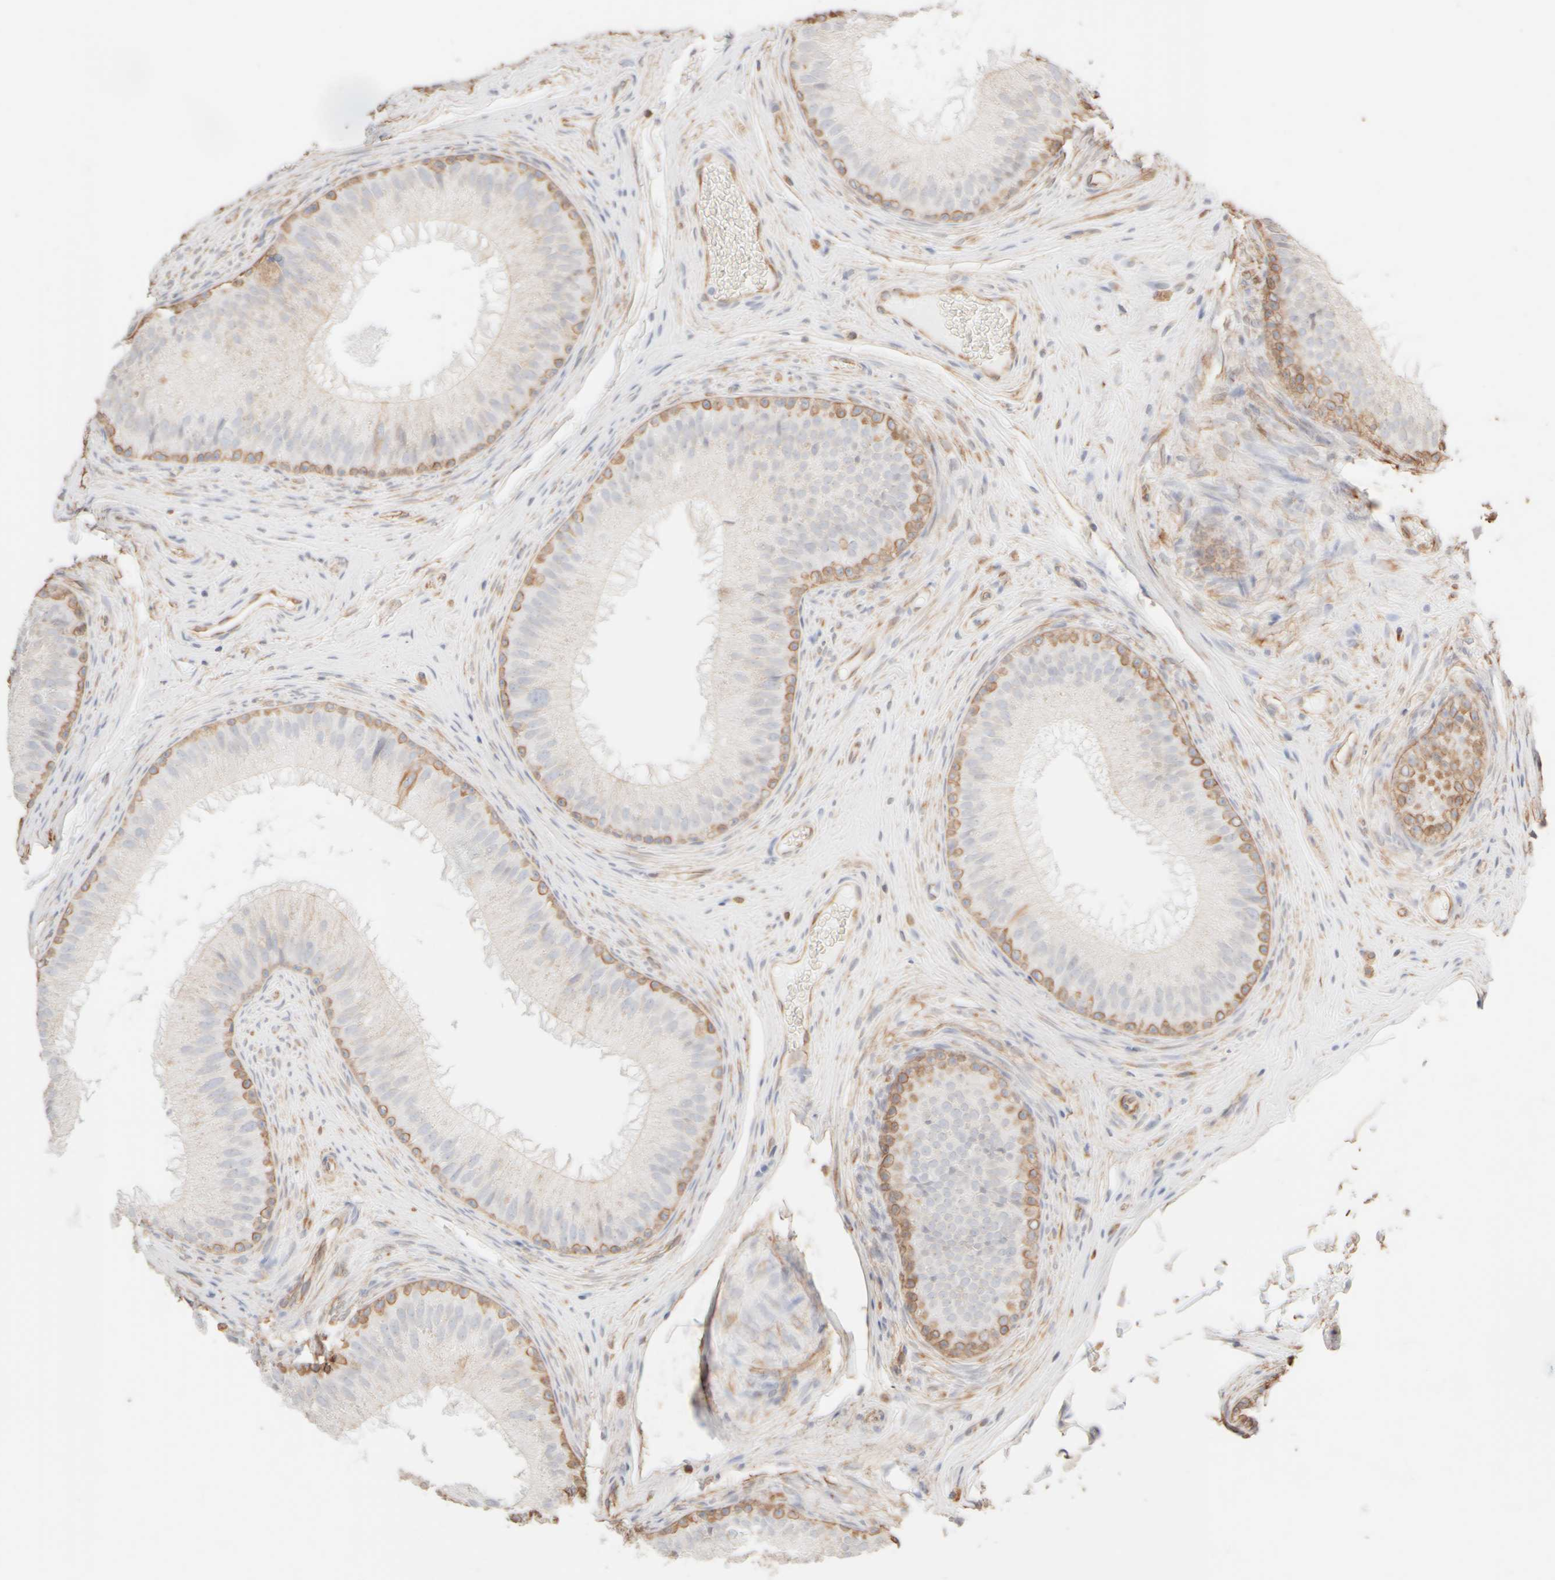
{"staining": {"intensity": "moderate", "quantity": "<25%", "location": "cytoplasmic/membranous"}, "tissue": "epididymis", "cell_type": "Glandular cells", "image_type": "normal", "snomed": [{"axis": "morphology", "description": "Normal tissue, NOS"}, {"axis": "topography", "description": "Epididymis"}], "caption": "Epididymis stained with immunohistochemistry (IHC) exhibits moderate cytoplasmic/membranous positivity in about <25% of glandular cells. Using DAB (3,3'-diaminobenzidine) (brown) and hematoxylin (blue) stains, captured at high magnification using brightfield microscopy.", "gene": "KRT15", "patient": {"sex": "male", "age": 32}}